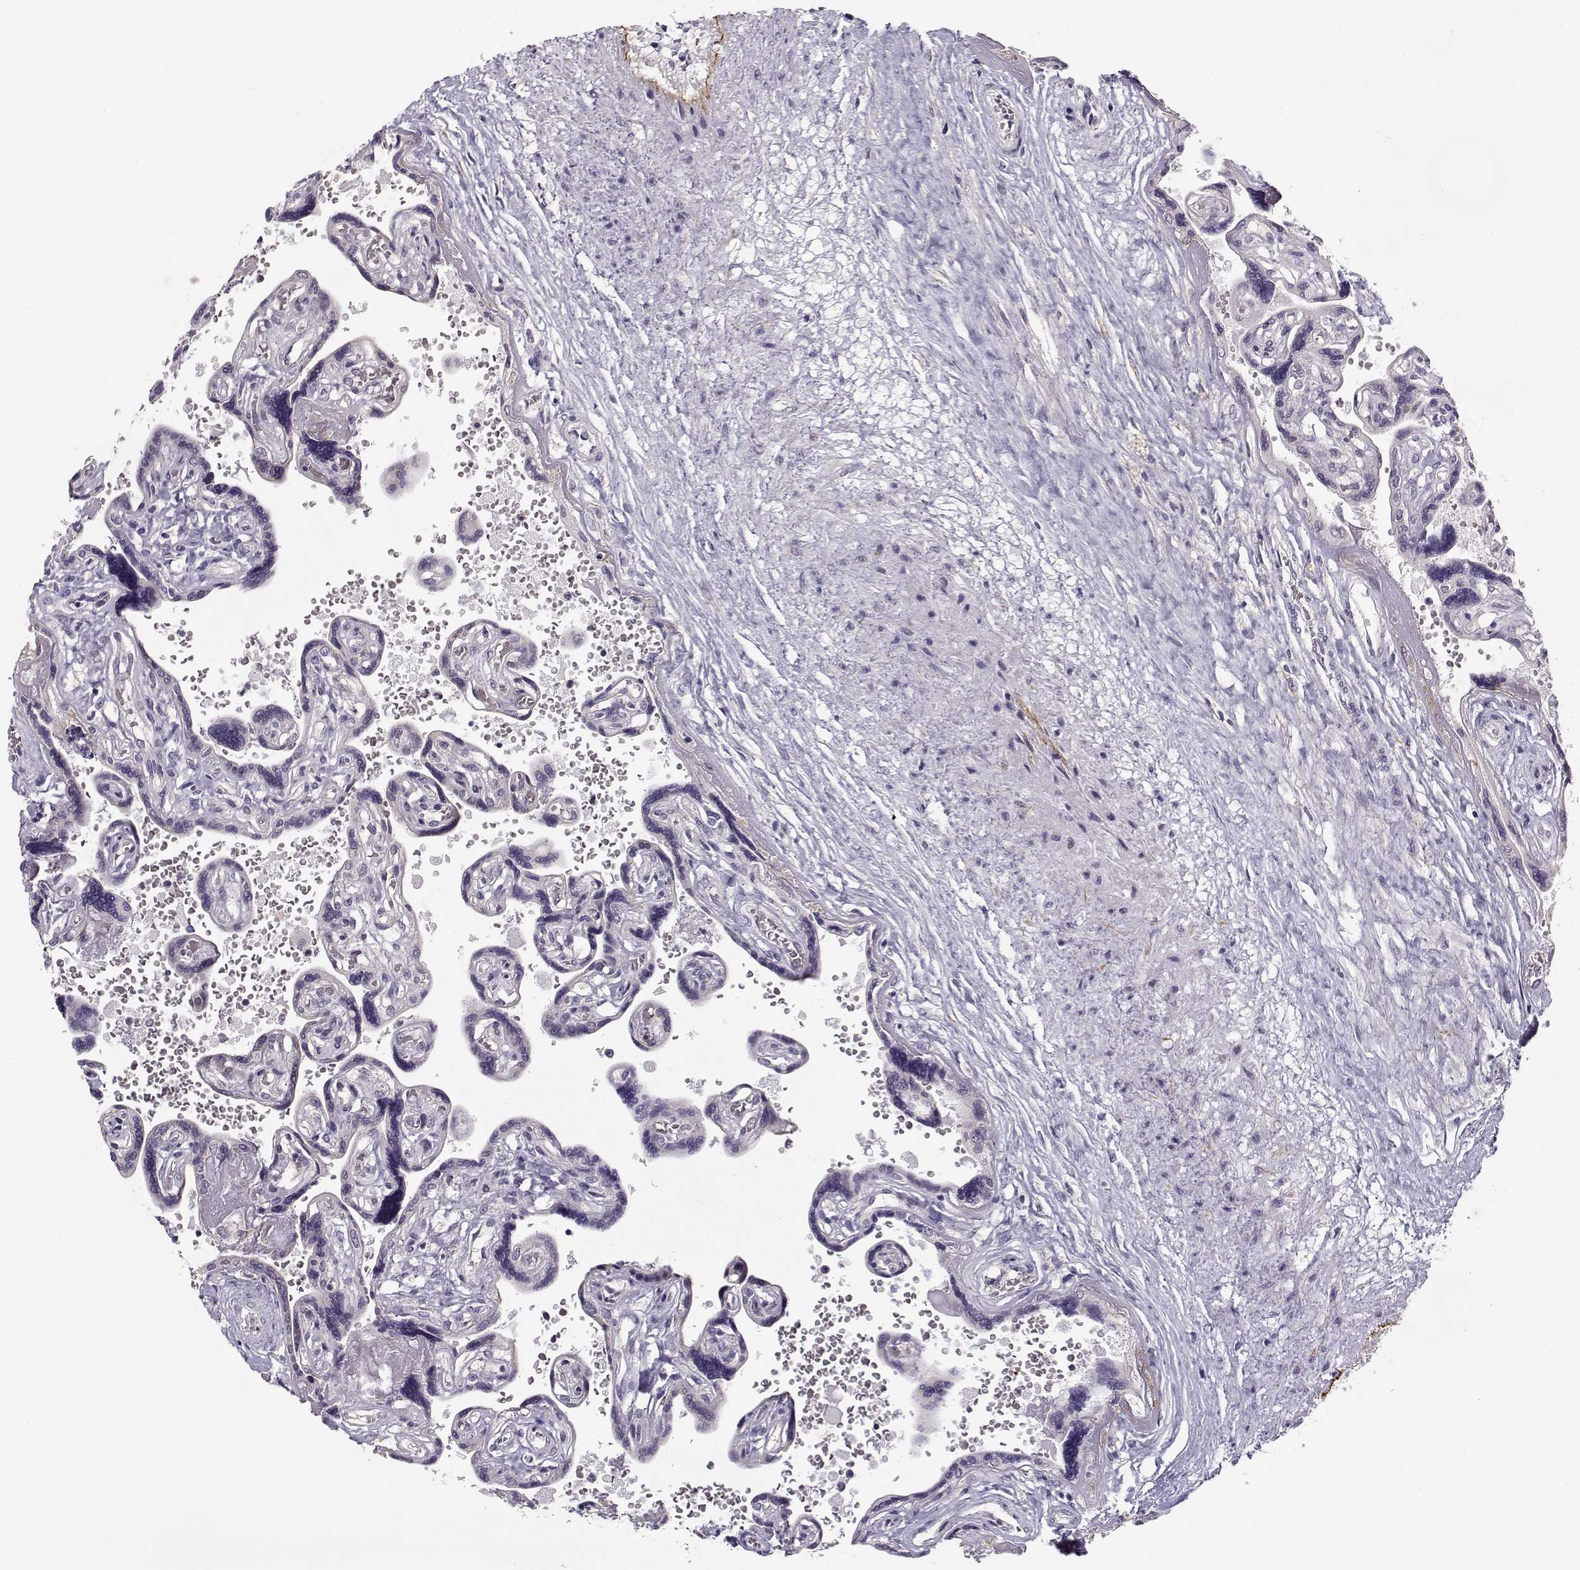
{"staining": {"intensity": "negative", "quantity": "none", "location": "none"}, "tissue": "placenta", "cell_type": "Decidual cells", "image_type": "normal", "snomed": [{"axis": "morphology", "description": "Normal tissue, NOS"}, {"axis": "topography", "description": "Placenta"}], "caption": "This is an IHC image of benign placenta. There is no staining in decidual cells.", "gene": "TMEM145", "patient": {"sex": "female", "age": 32}}